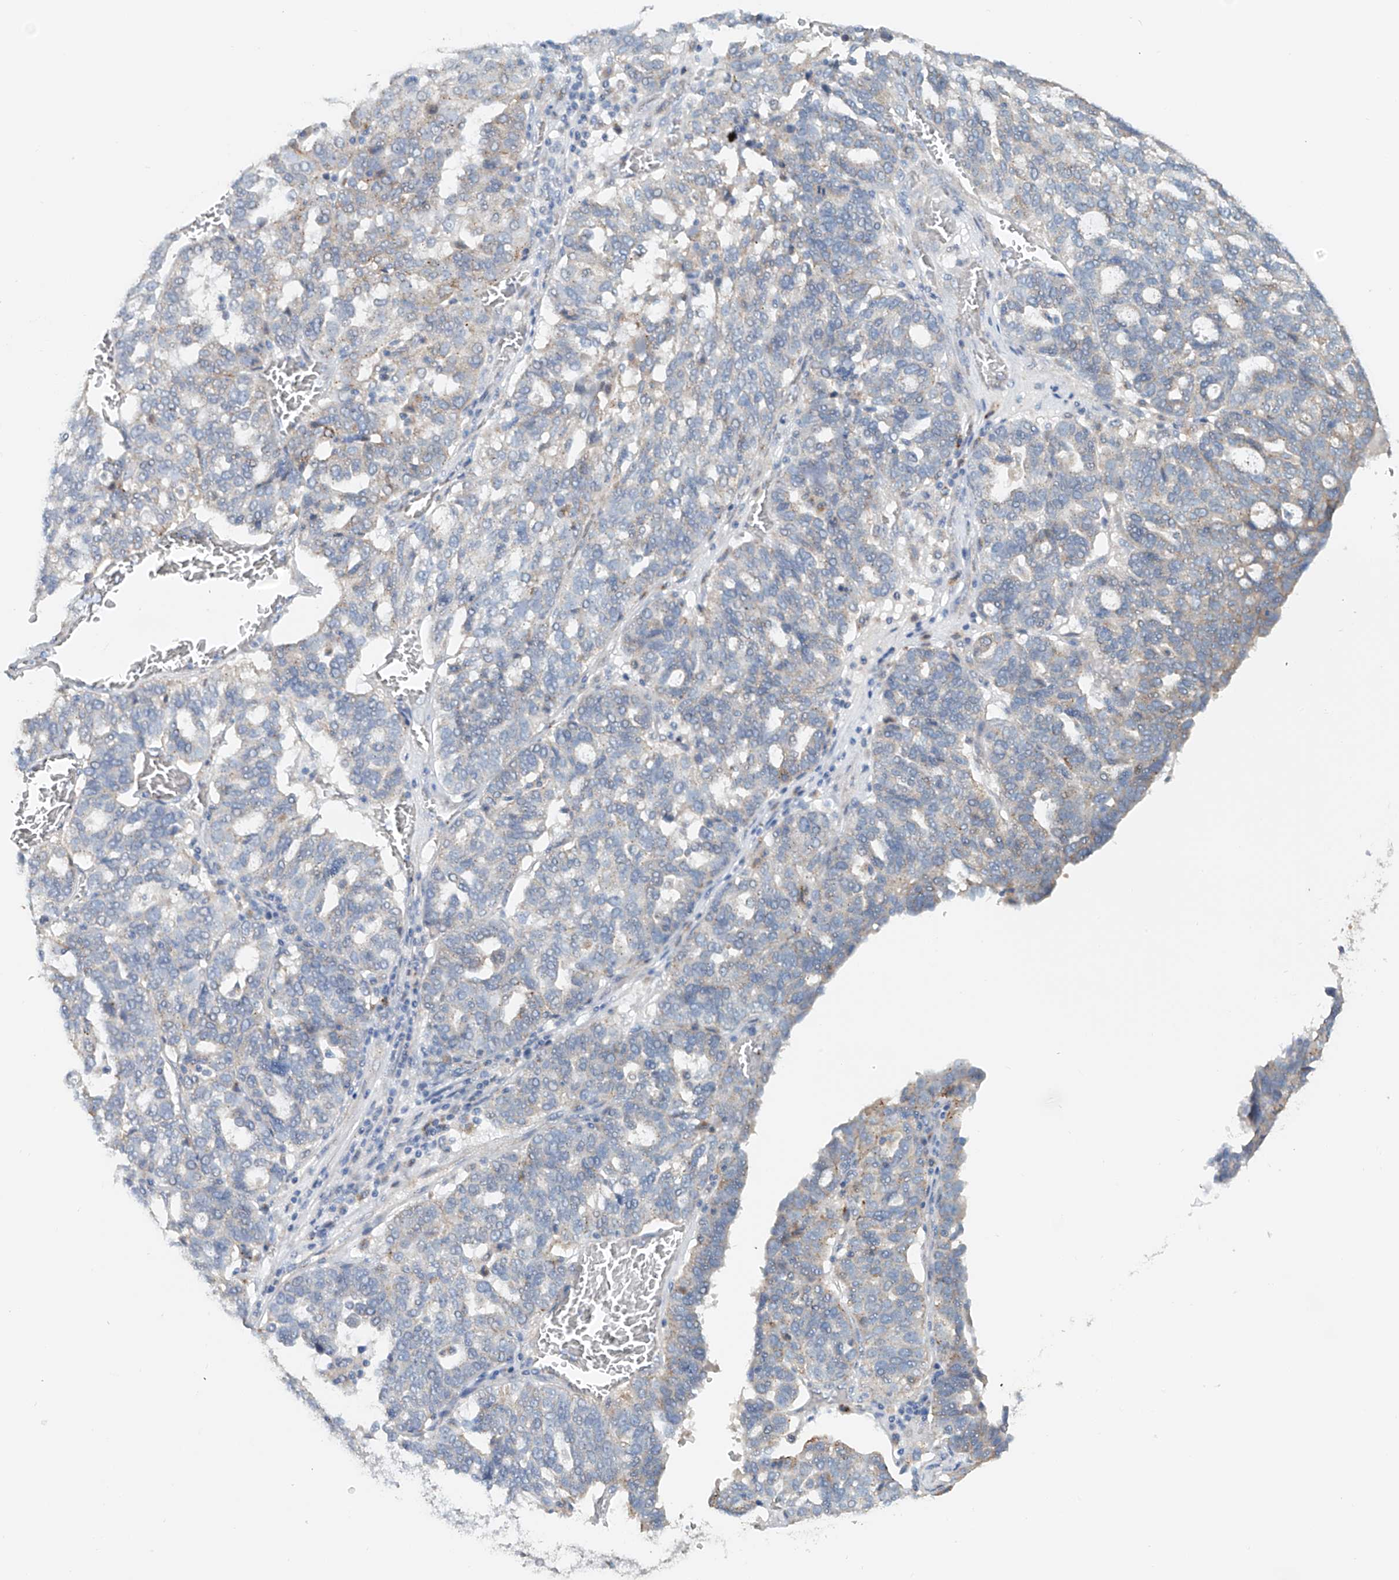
{"staining": {"intensity": "weak", "quantity": "<25%", "location": "cytoplasmic/membranous"}, "tissue": "ovarian cancer", "cell_type": "Tumor cells", "image_type": "cancer", "snomed": [{"axis": "morphology", "description": "Cystadenocarcinoma, serous, NOS"}, {"axis": "topography", "description": "Ovary"}], "caption": "High power microscopy image of an immunohistochemistry (IHC) histopathology image of ovarian cancer, revealing no significant staining in tumor cells.", "gene": "TRIM47", "patient": {"sex": "female", "age": 59}}